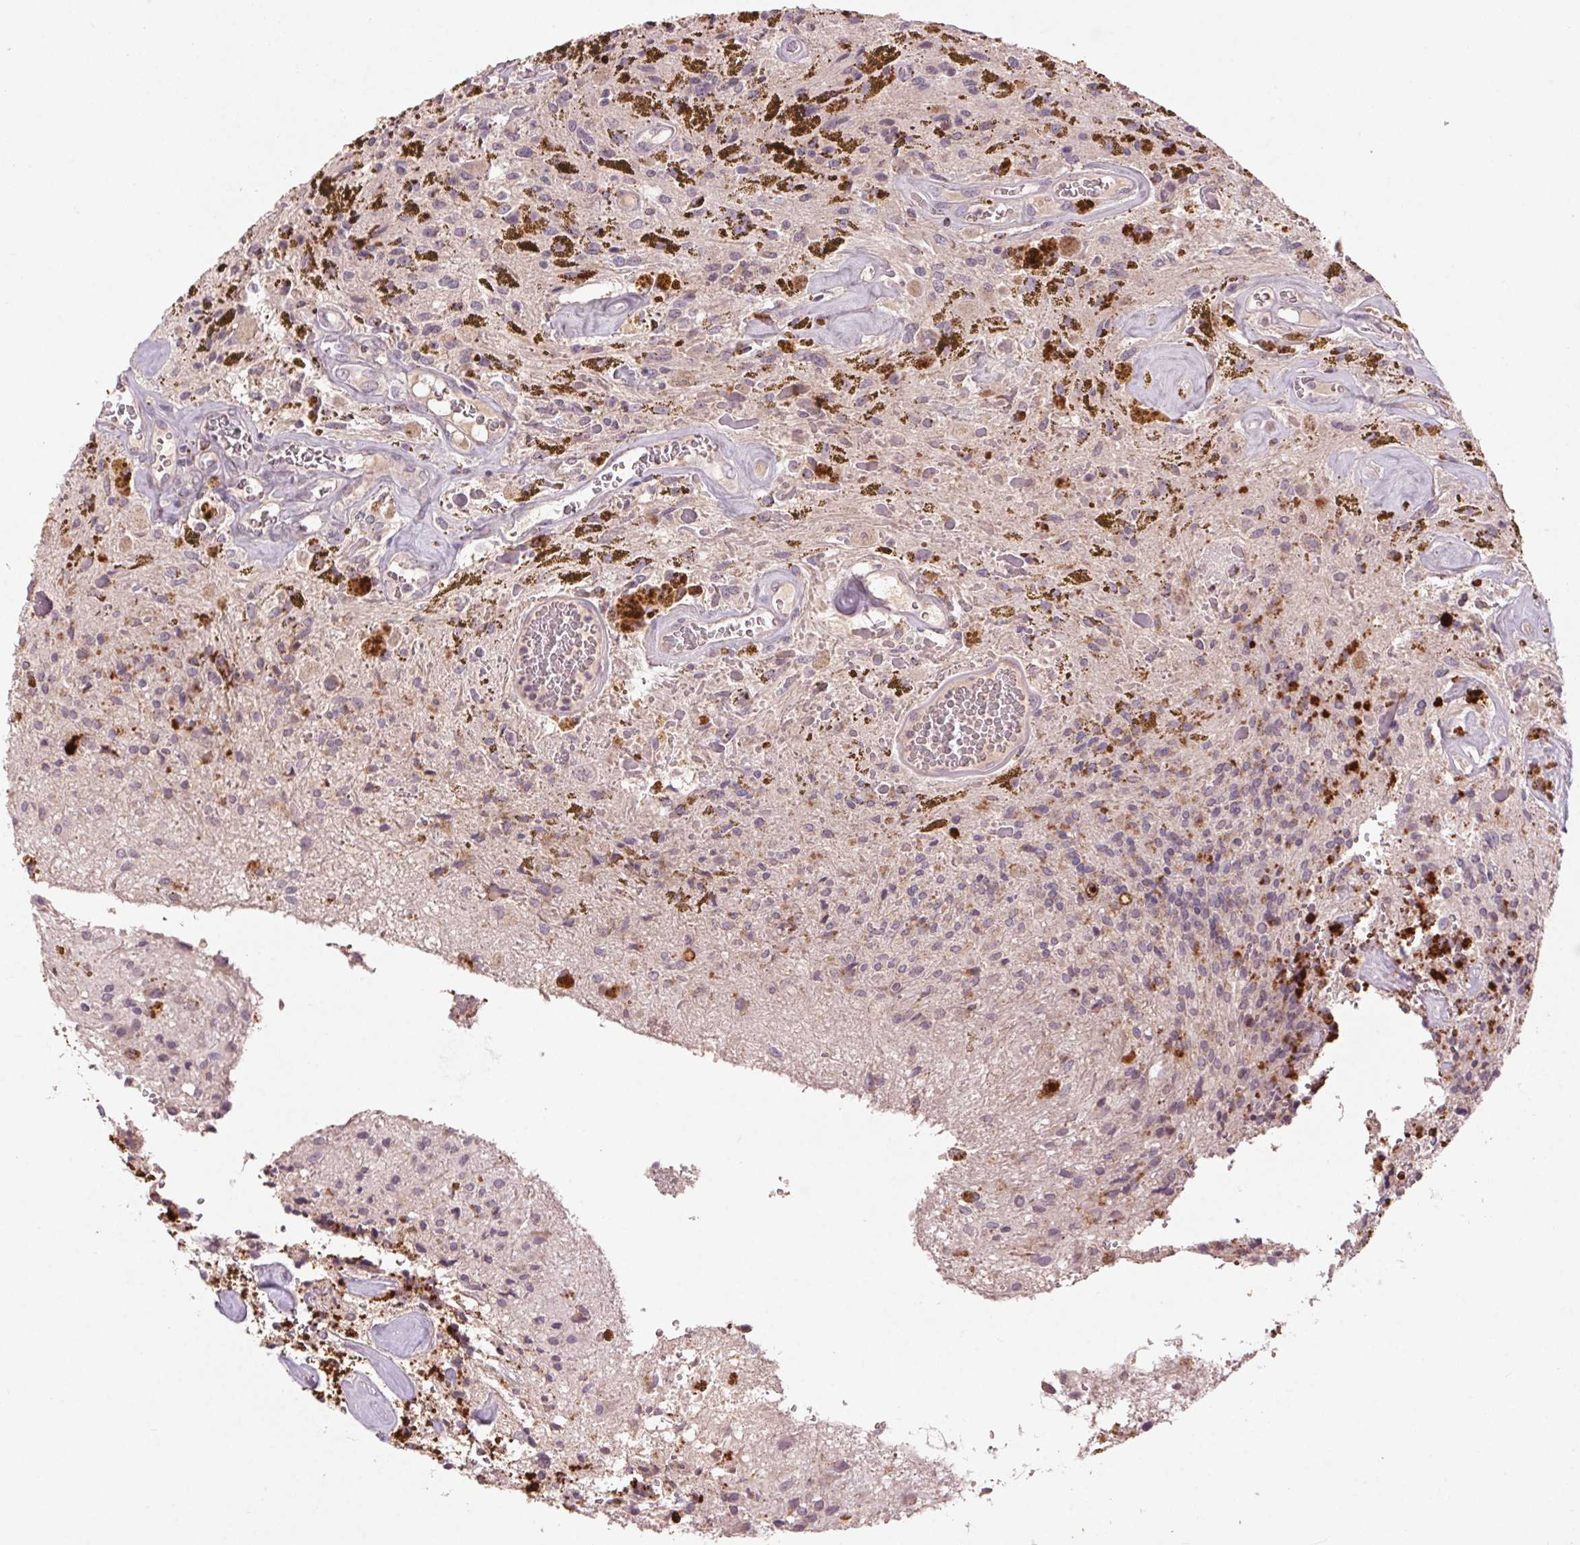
{"staining": {"intensity": "negative", "quantity": "none", "location": "none"}, "tissue": "glioma", "cell_type": "Tumor cells", "image_type": "cancer", "snomed": [{"axis": "morphology", "description": "Glioma, malignant, Low grade"}, {"axis": "topography", "description": "Cerebellum"}], "caption": "IHC image of neoplastic tissue: human glioma stained with DAB exhibits no significant protein expression in tumor cells.", "gene": "KLRC3", "patient": {"sex": "female", "age": 14}}